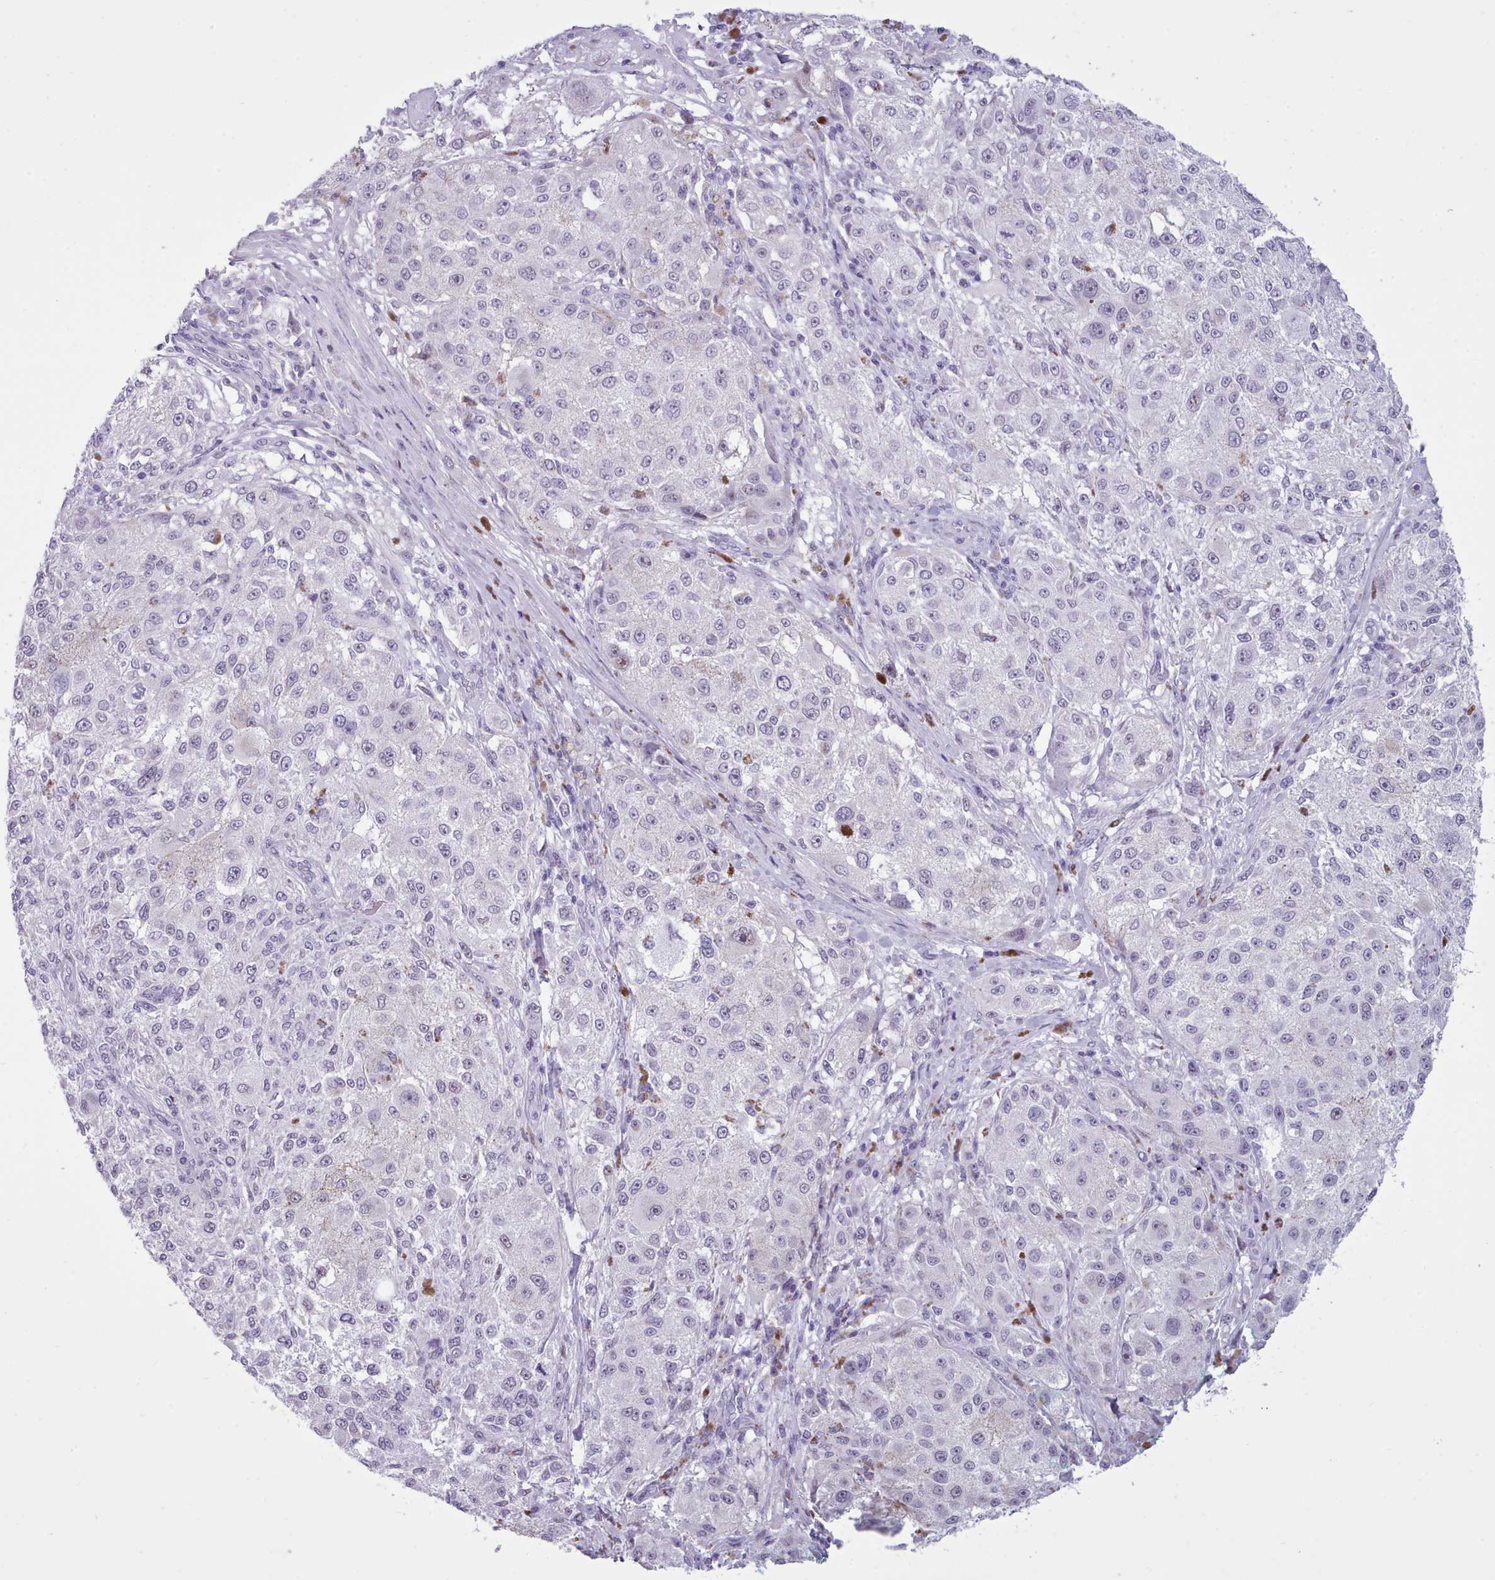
{"staining": {"intensity": "negative", "quantity": "none", "location": "none"}, "tissue": "melanoma", "cell_type": "Tumor cells", "image_type": "cancer", "snomed": [{"axis": "morphology", "description": "Necrosis, NOS"}, {"axis": "morphology", "description": "Malignant melanoma, NOS"}, {"axis": "topography", "description": "Skin"}], "caption": "A micrograph of human melanoma is negative for staining in tumor cells.", "gene": "FBXO48", "patient": {"sex": "female", "age": 87}}